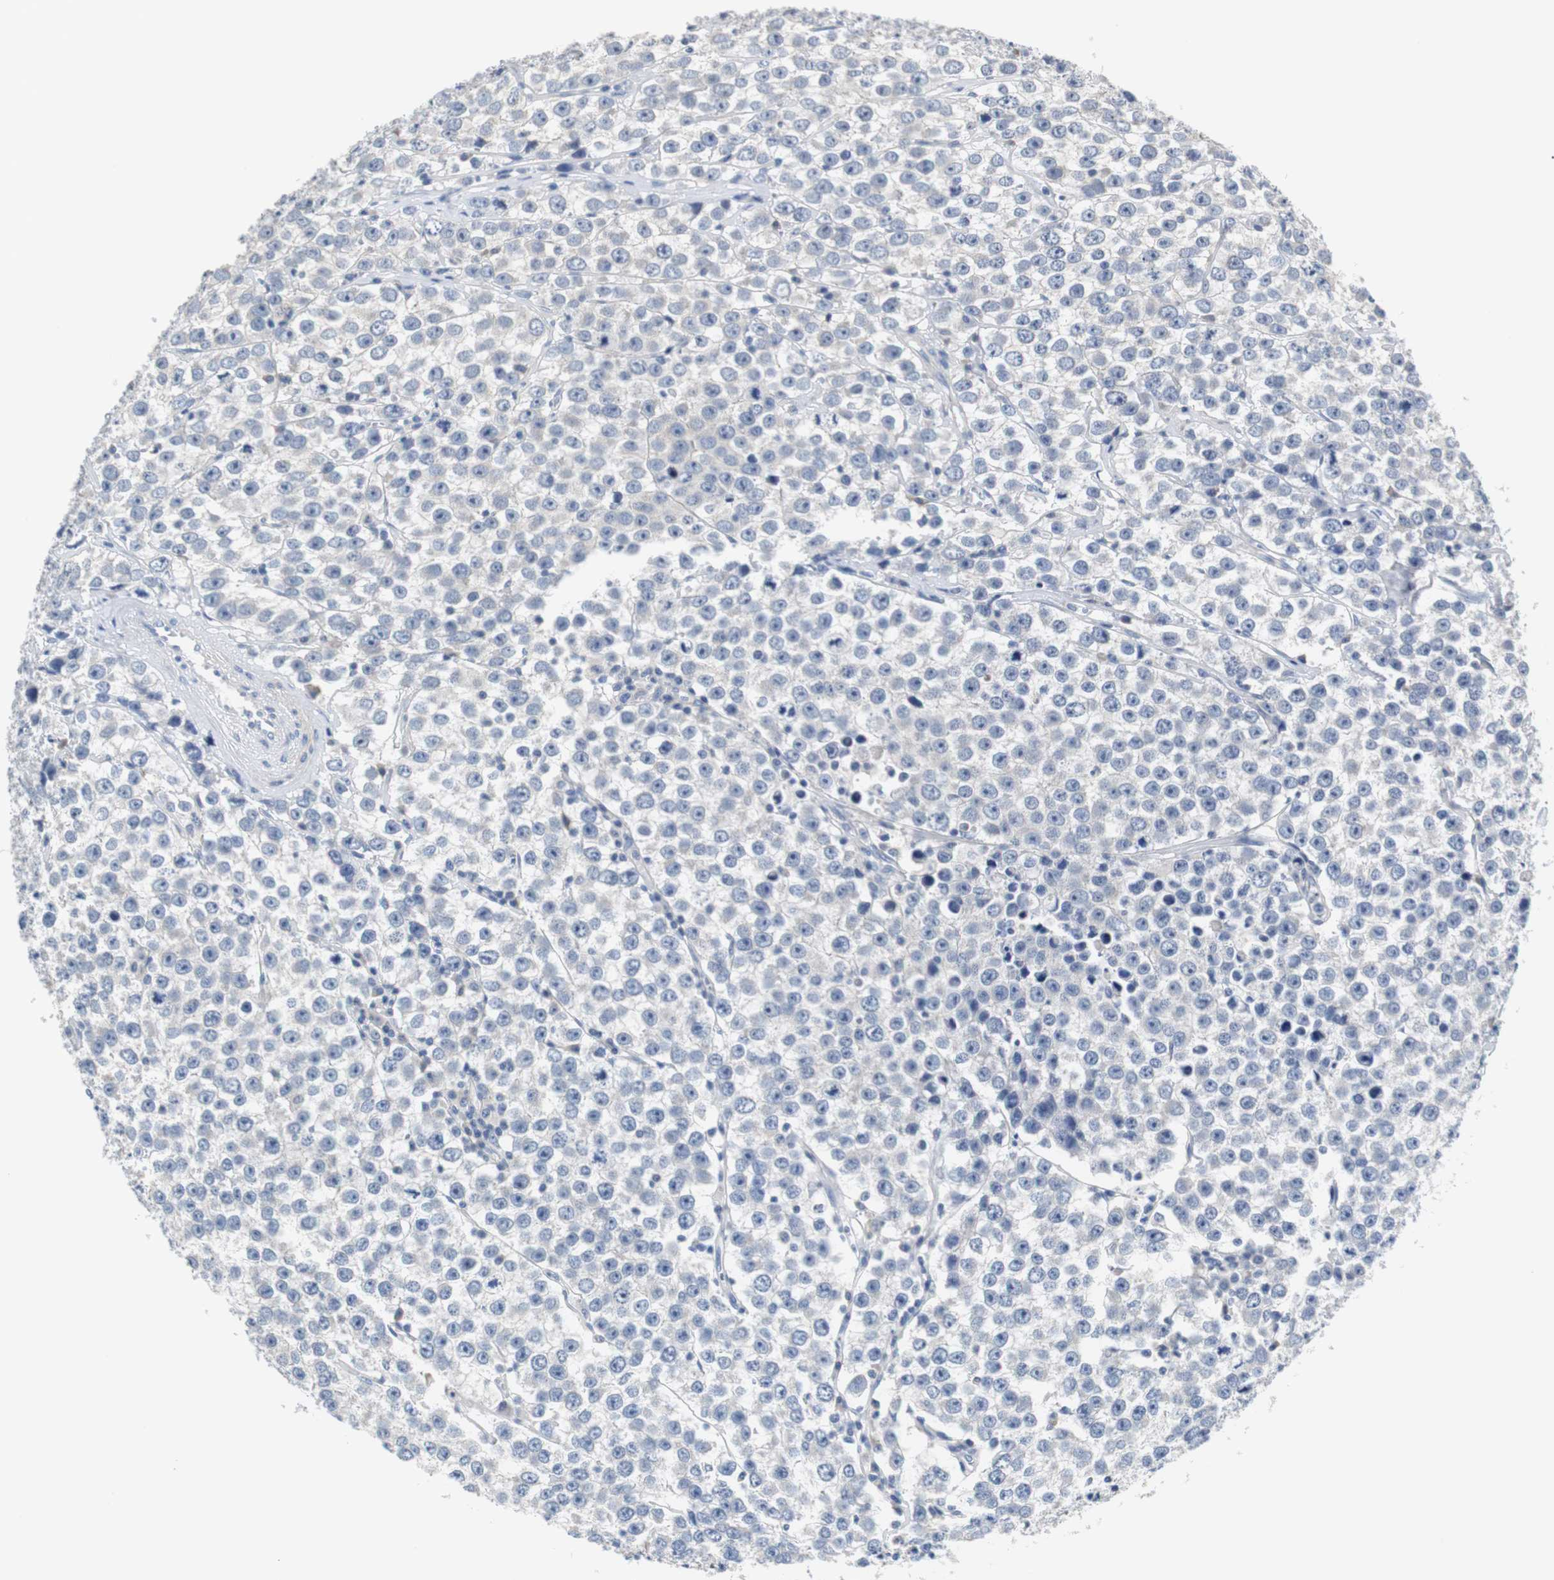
{"staining": {"intensity": "negative", "quantity": "none", "location": "none"}, "tissue": "testis cancer", "cell_type": "Tumor cells", "image_type": "cancer", "snomed": [{"axis": "morphology", "description": "Seminoma, NOS"}, {"axis": "morphology", "description": "Carcinoma, Embryonal, NOS"}, {"axis": "topography", "description": "Testis"}], "caption": "A histopathology image of human seminoma (testis) is negative for staining in tumor cells.", "gene": "PCK1", "patient": {"sex": "male", "age": 52}}